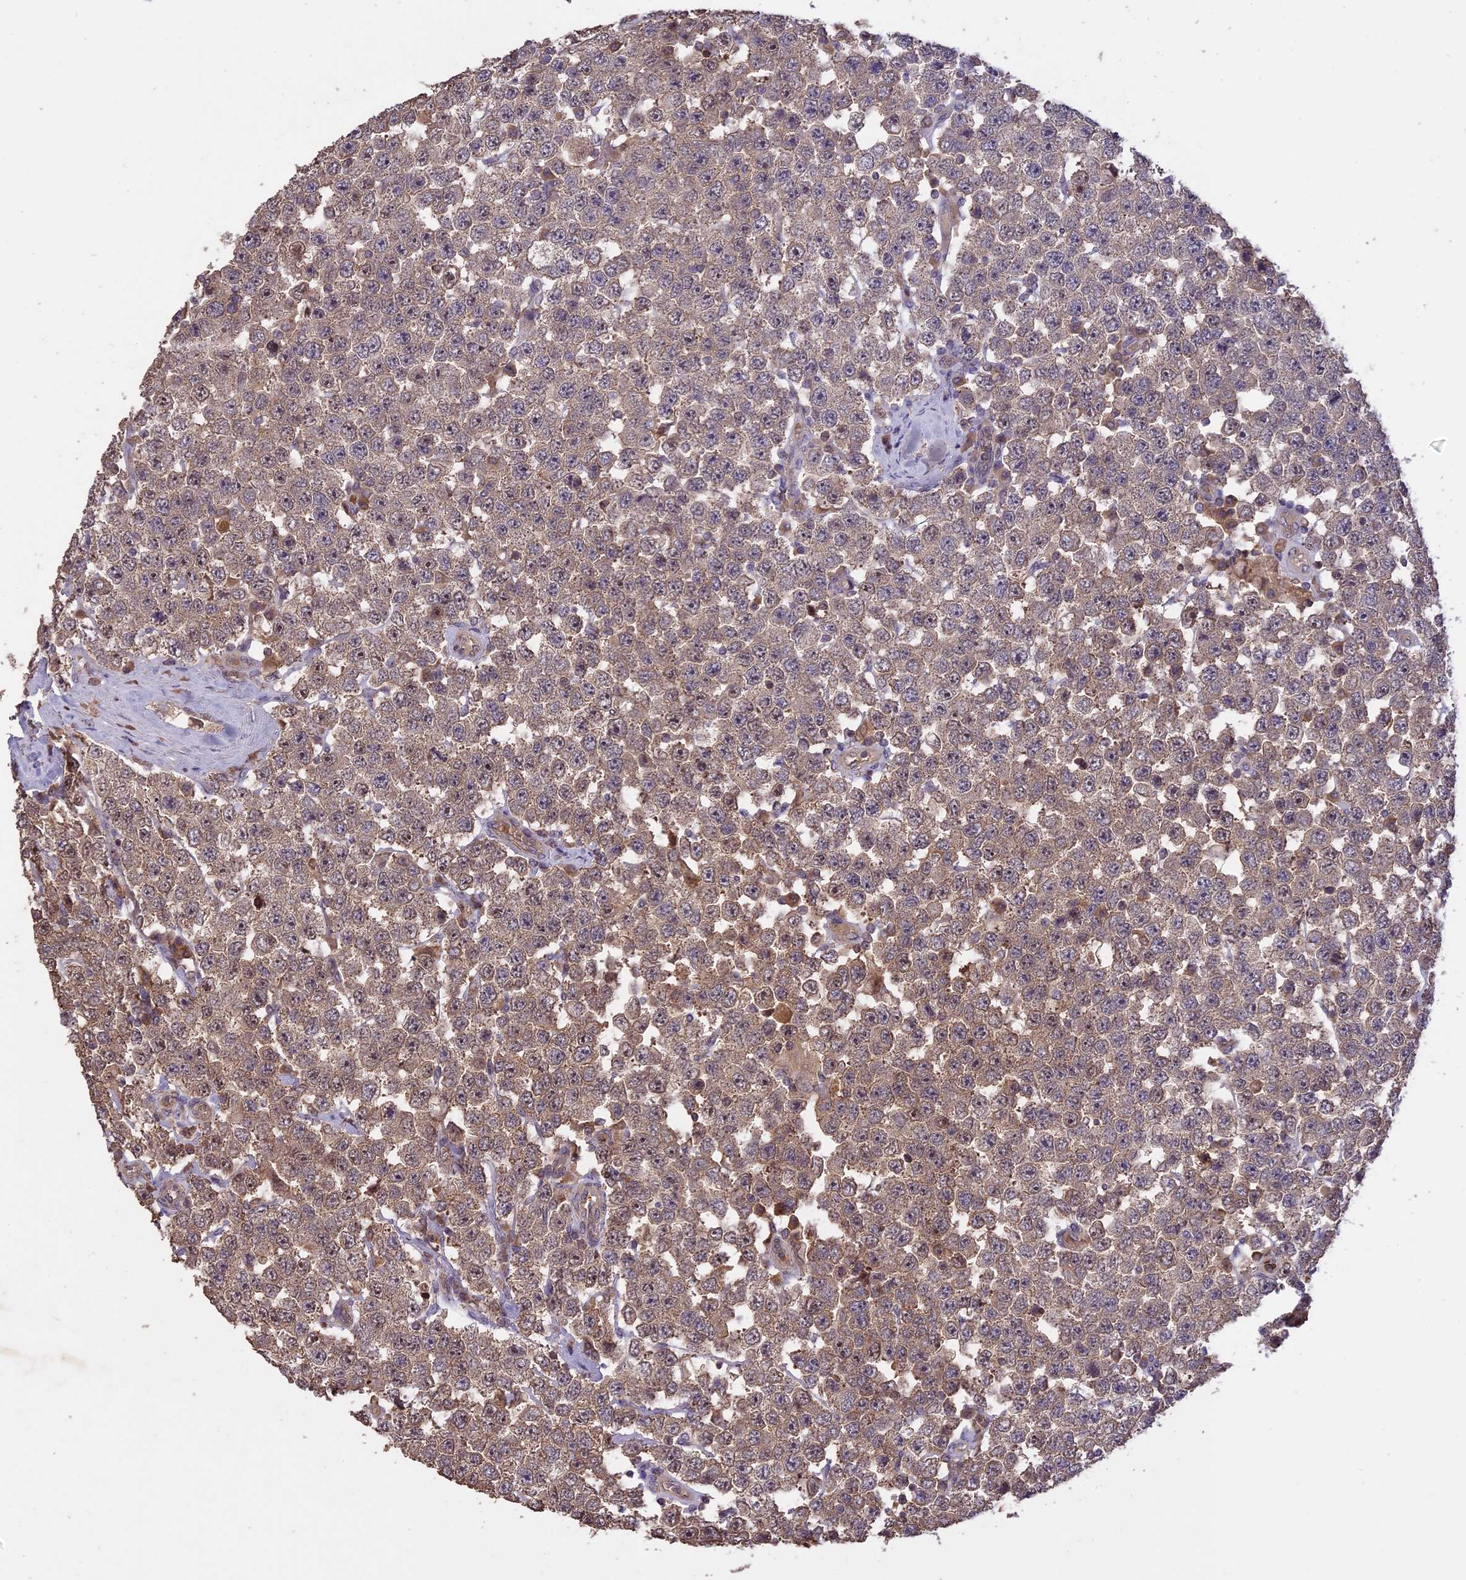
{"staining": {"intensity": "weak", "quantity": "25%-75%", "location": "cytoplasmic/membranous,nuclear"}, "tissue": "testis cancer", "cell_type": "Tumor cells", "image_type": "cancer", "snomed": [{"axis": "morphology", "description": "Seminoma, NOS"}, {"axis": "topography", "description": "Testis"}], "caption": "About 25%-75% of tumor cells in human seminoma (testis) reveal weak cytoplasmic/membranous and nuclear protein expression as visualized by brown immunohistochemical staining.", "gene": "TIGD7", "patient": {"sex": "male", "age": 28}}